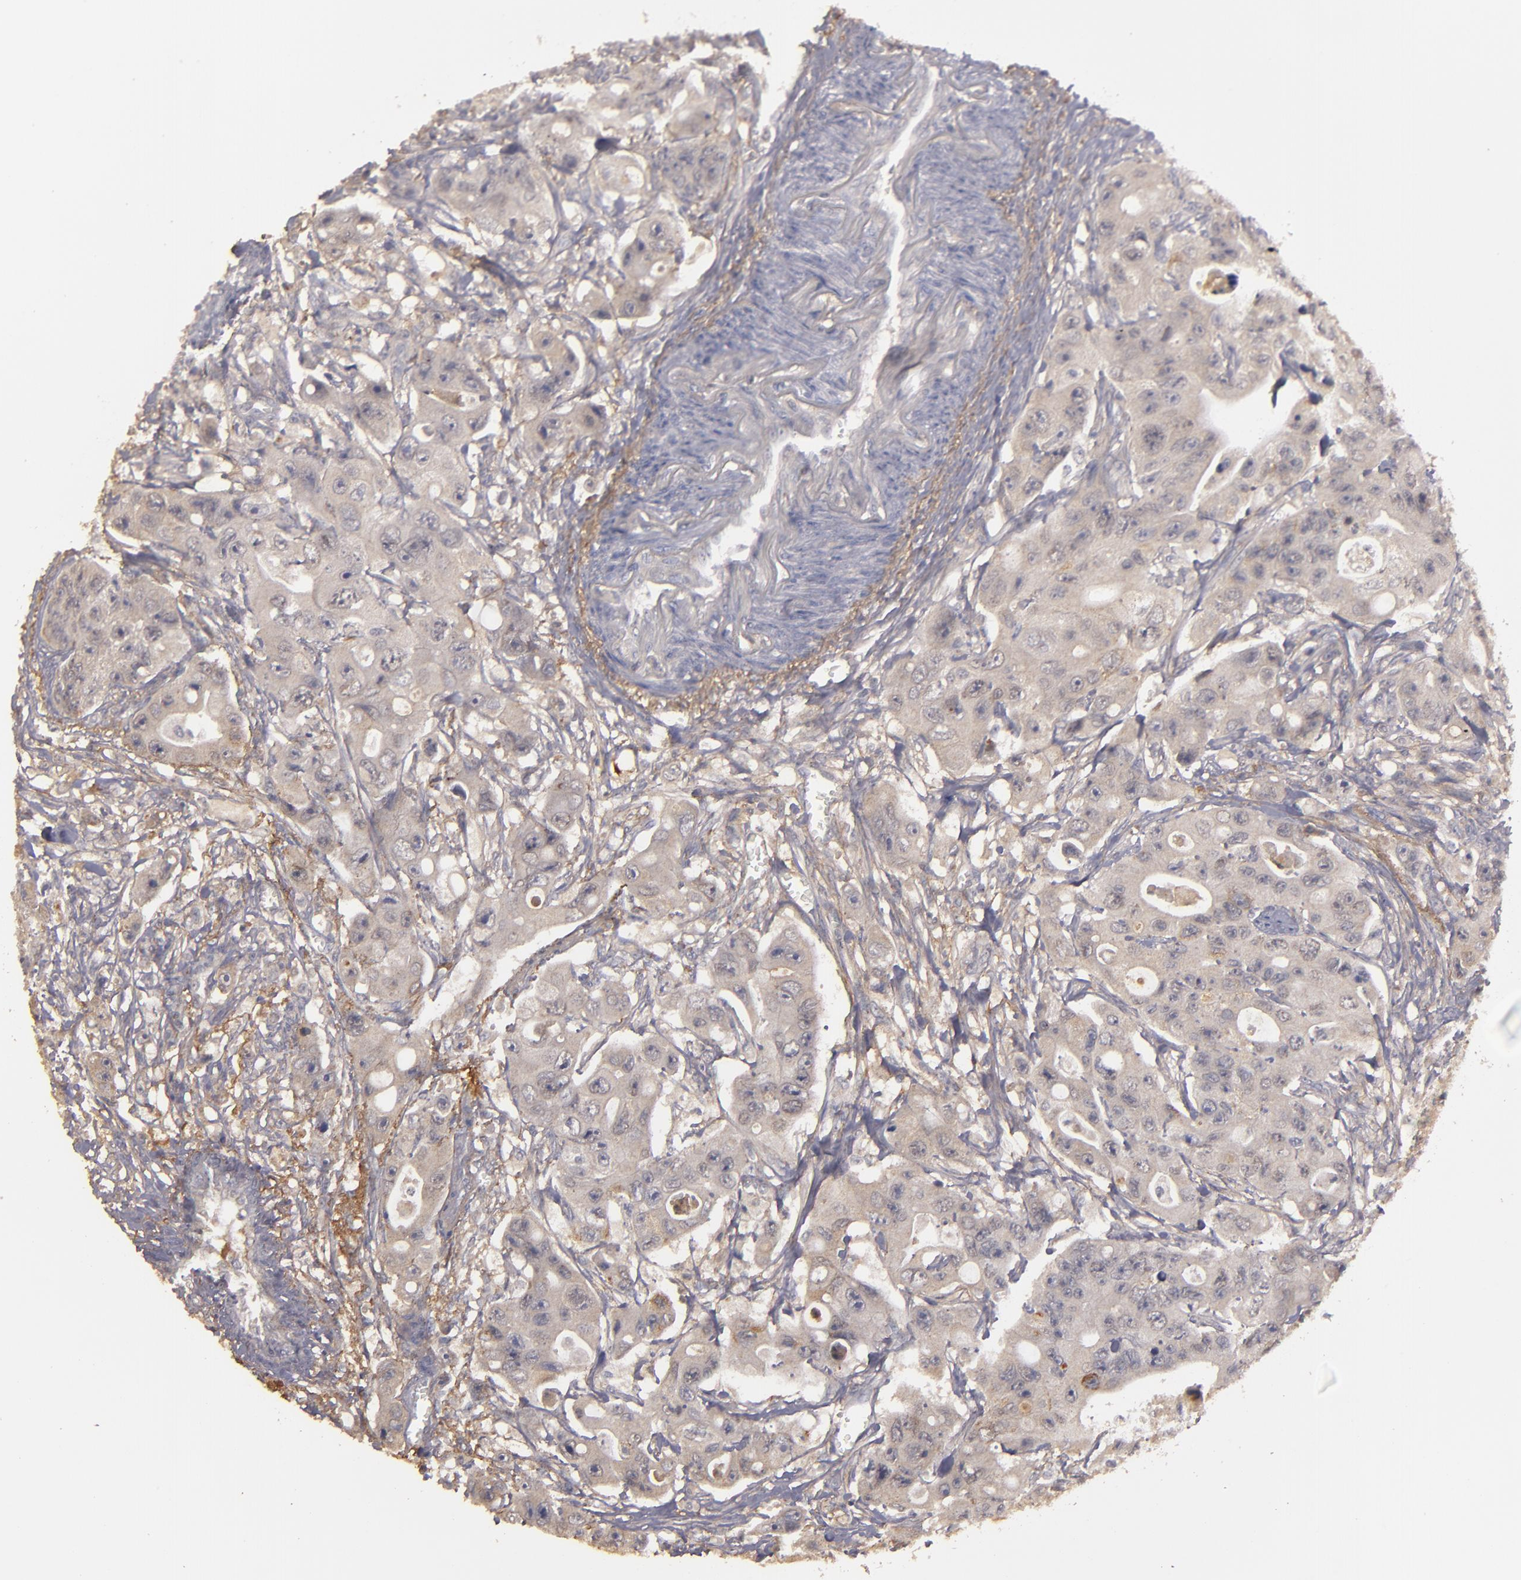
{"staining": {"intensity": "weak", "quantity": "25%-75%", "location": "cytoplasmic/membranous"}, "tissue": "colorectal cancer", "cell_type": "Tumor cells", "image_type": "cancer", "snomed": [{"axis": "morphology", "description": "Adenocarcinoma, NOS"}, {"axis": "topography", "description": "Colon"}], "caption": "Protein staining by immunohistochemistry displays weak cytoplasmic/membranous staining in about 25%-75% of tumor cells in colorectal cancer. (Brightfield microscopy of DAB IHC at high magnification).", "gene": "MBL2", "patient": {"sex": "female", "age": 46}}